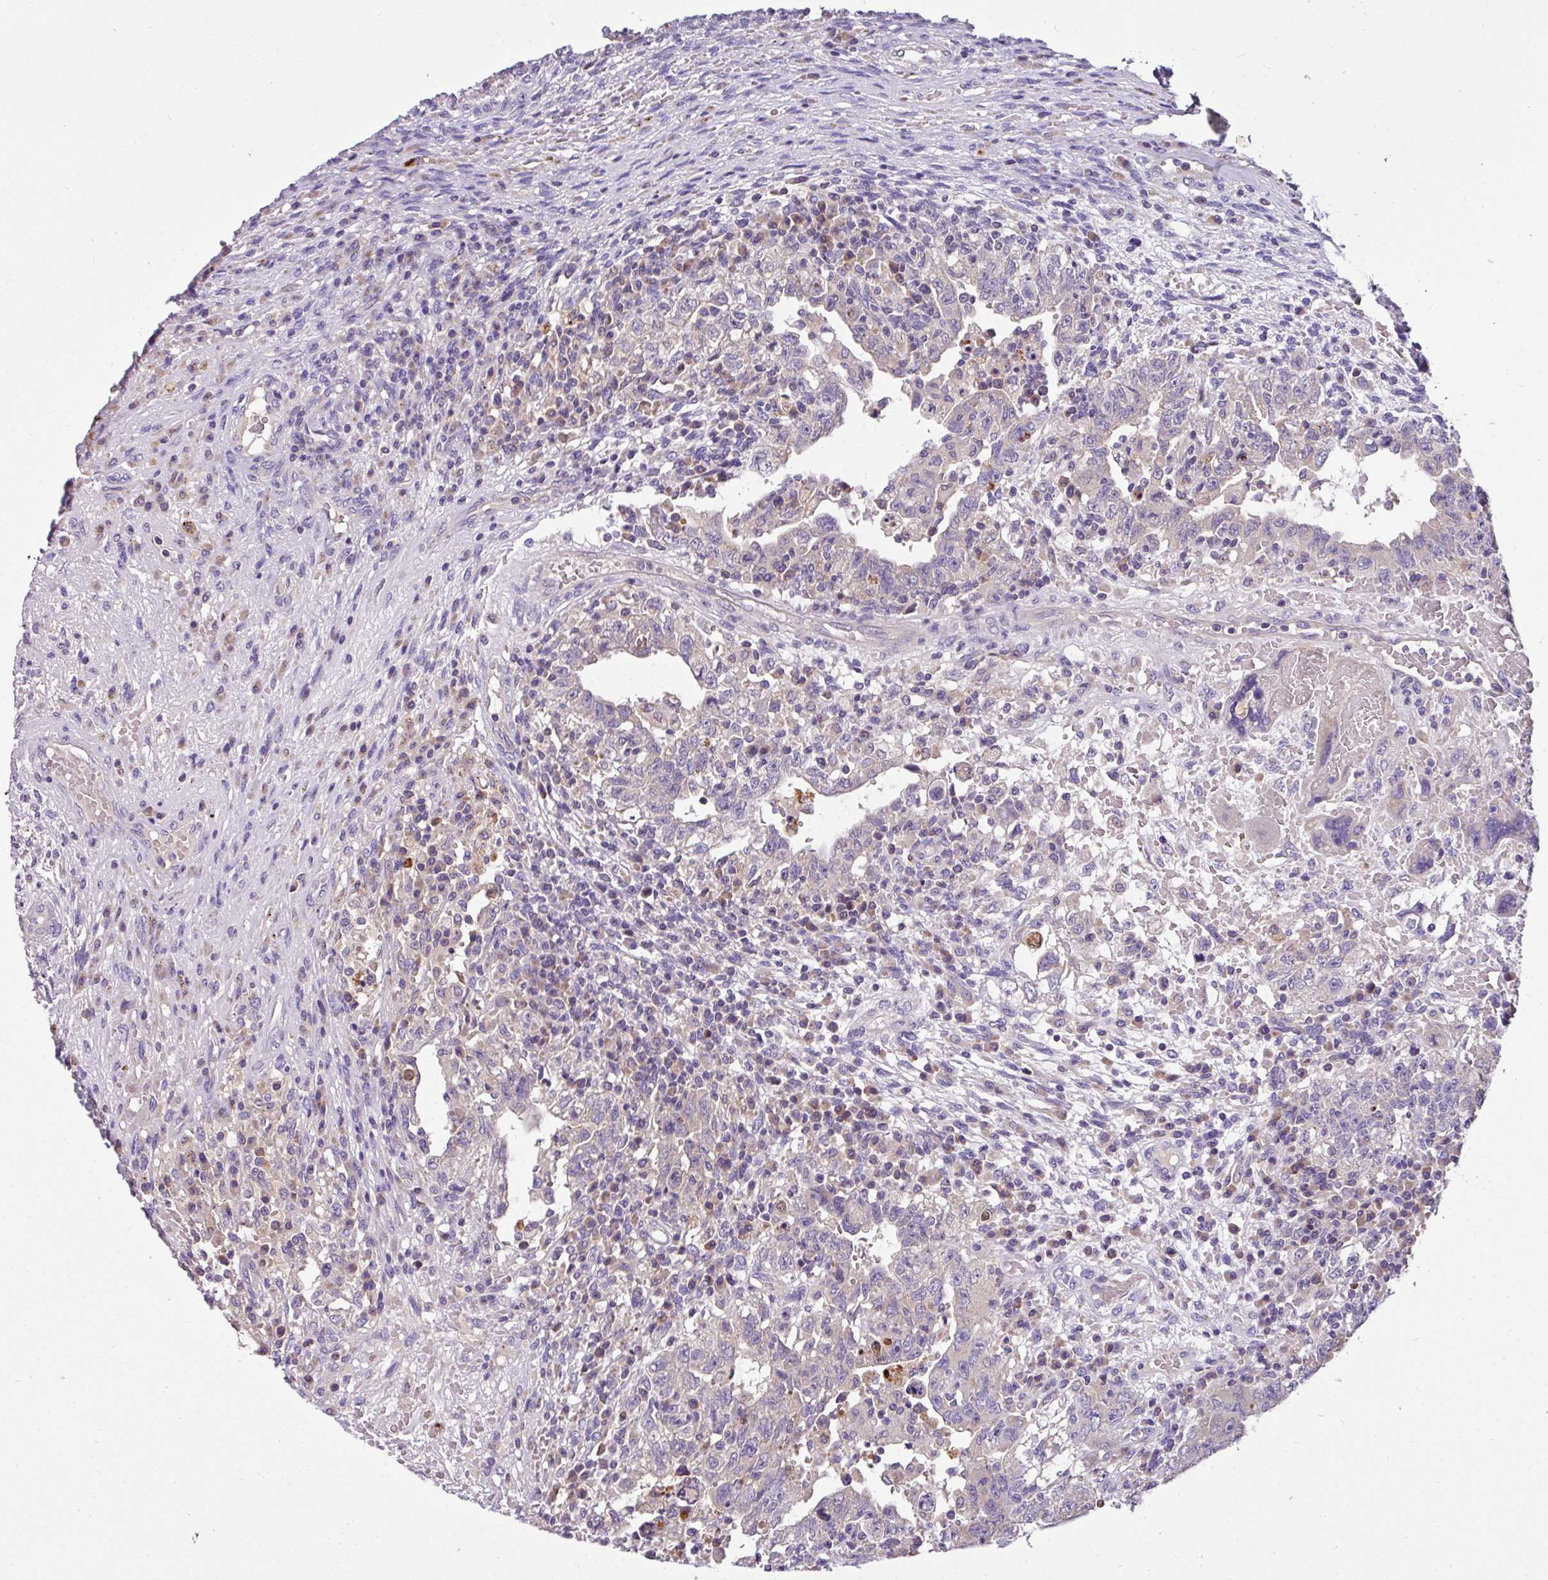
{"staining": {"intensity": "negative", "quantity": "none", "location": "none"}, "tissue": "testis cancer", "cell_type": "Tumor cells", "image_type": "cancer", "snomed": [{"axis": "morphology", "description": "Carcinoma, Embryonal, NOS"}, {"axis": "topography", "description": "Testis"}], "caption": "Testis embryonal carcinoma was stained to show a protein in brown. There is no significant expression in tumor cells.", "gene": "ANXA2R", "patient": {"sex": "male", "age": 26}}